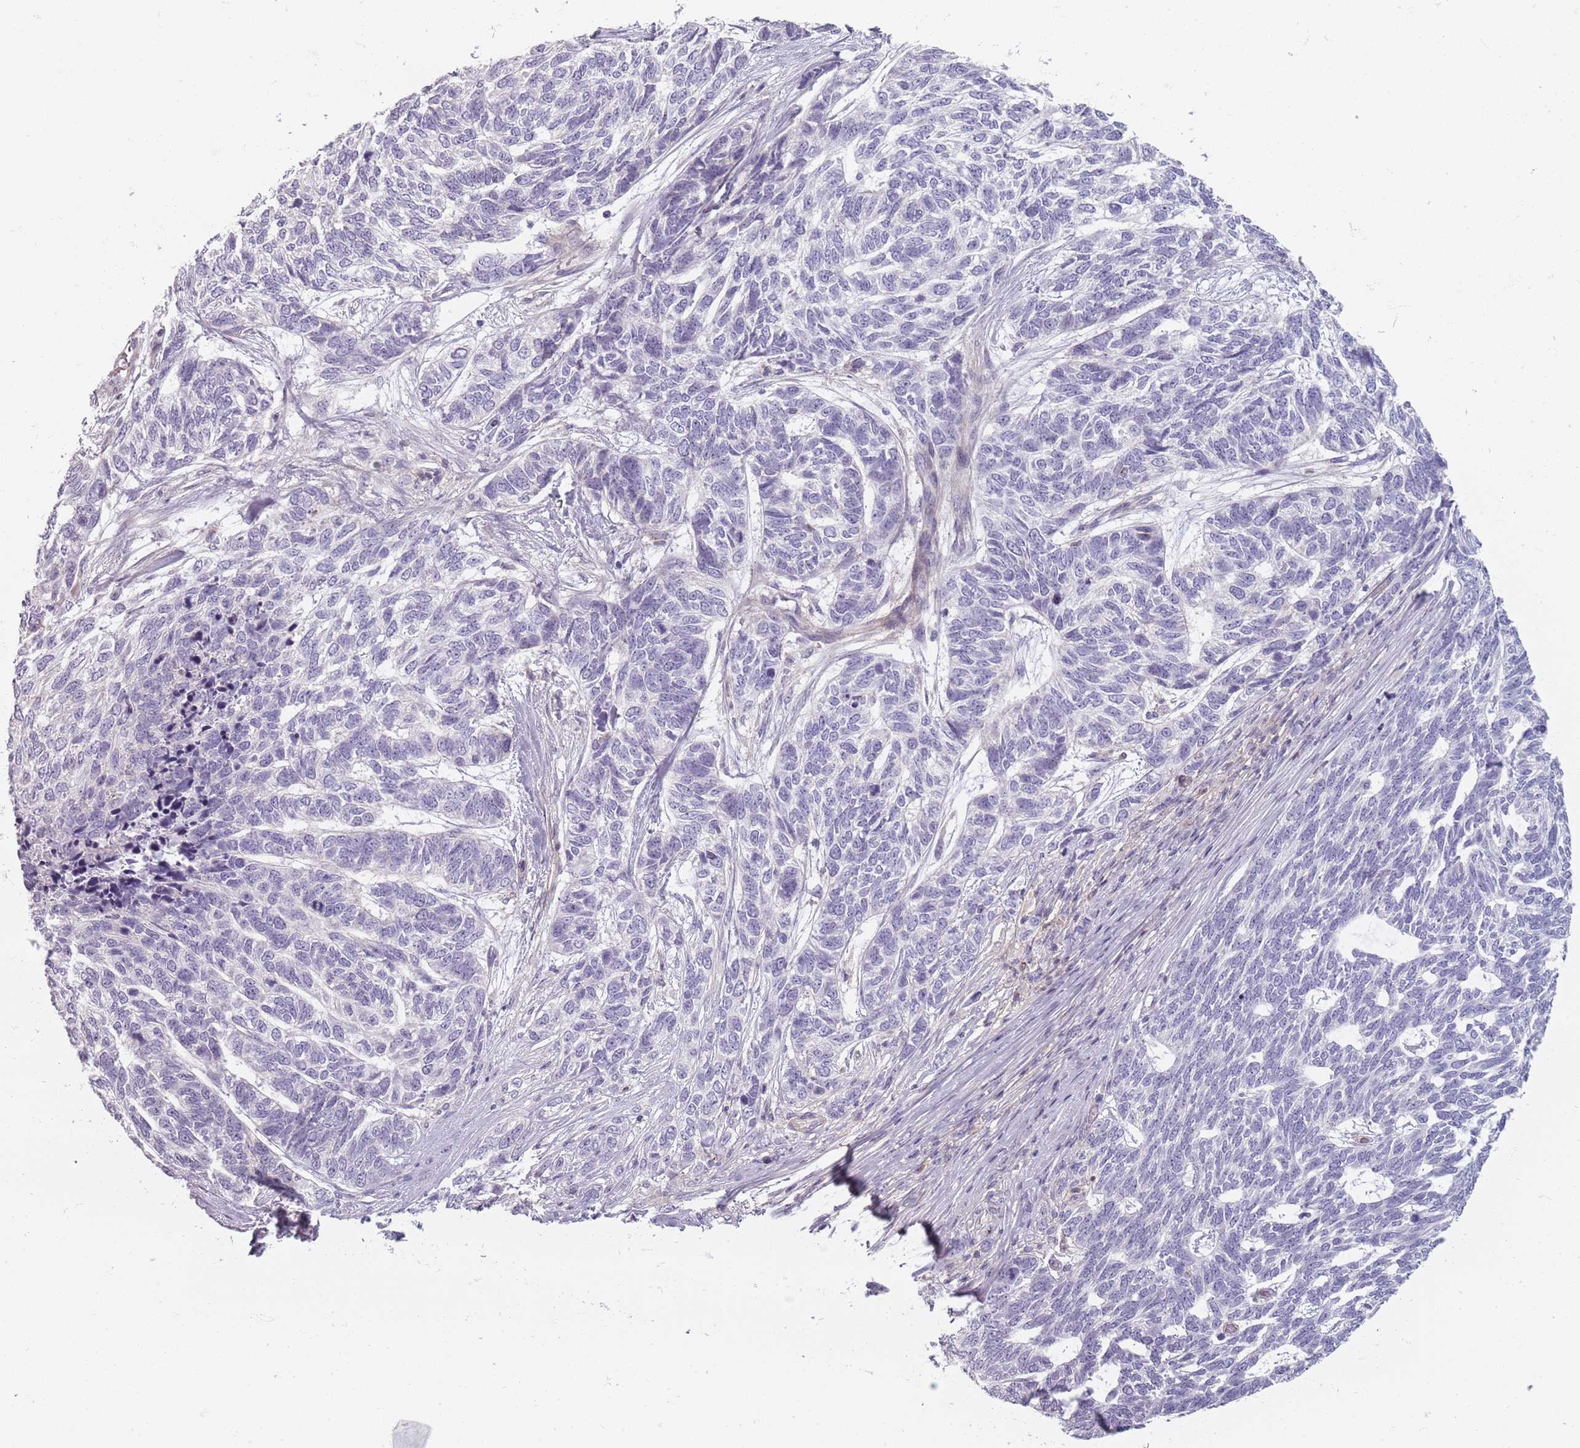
{"staining": {"intensity": "negative", "quantity": "none", "location": "none"}, "tissue": "skin cancer", "cell_type": "Tumor cells", "image_type": "cancer", "snomed": [{"axis": "morphology", "description": "Basal cell carcinoma"}, {"axis": "topography", "description": "Skin"}], "caption": "Immunohistochemistry (IHC) of human basal cell carcinoma (skin) demonstrates no expression in tumor cells.", "gene": "SYNGR3", "patient": {"sex": "female", "age": 65}}